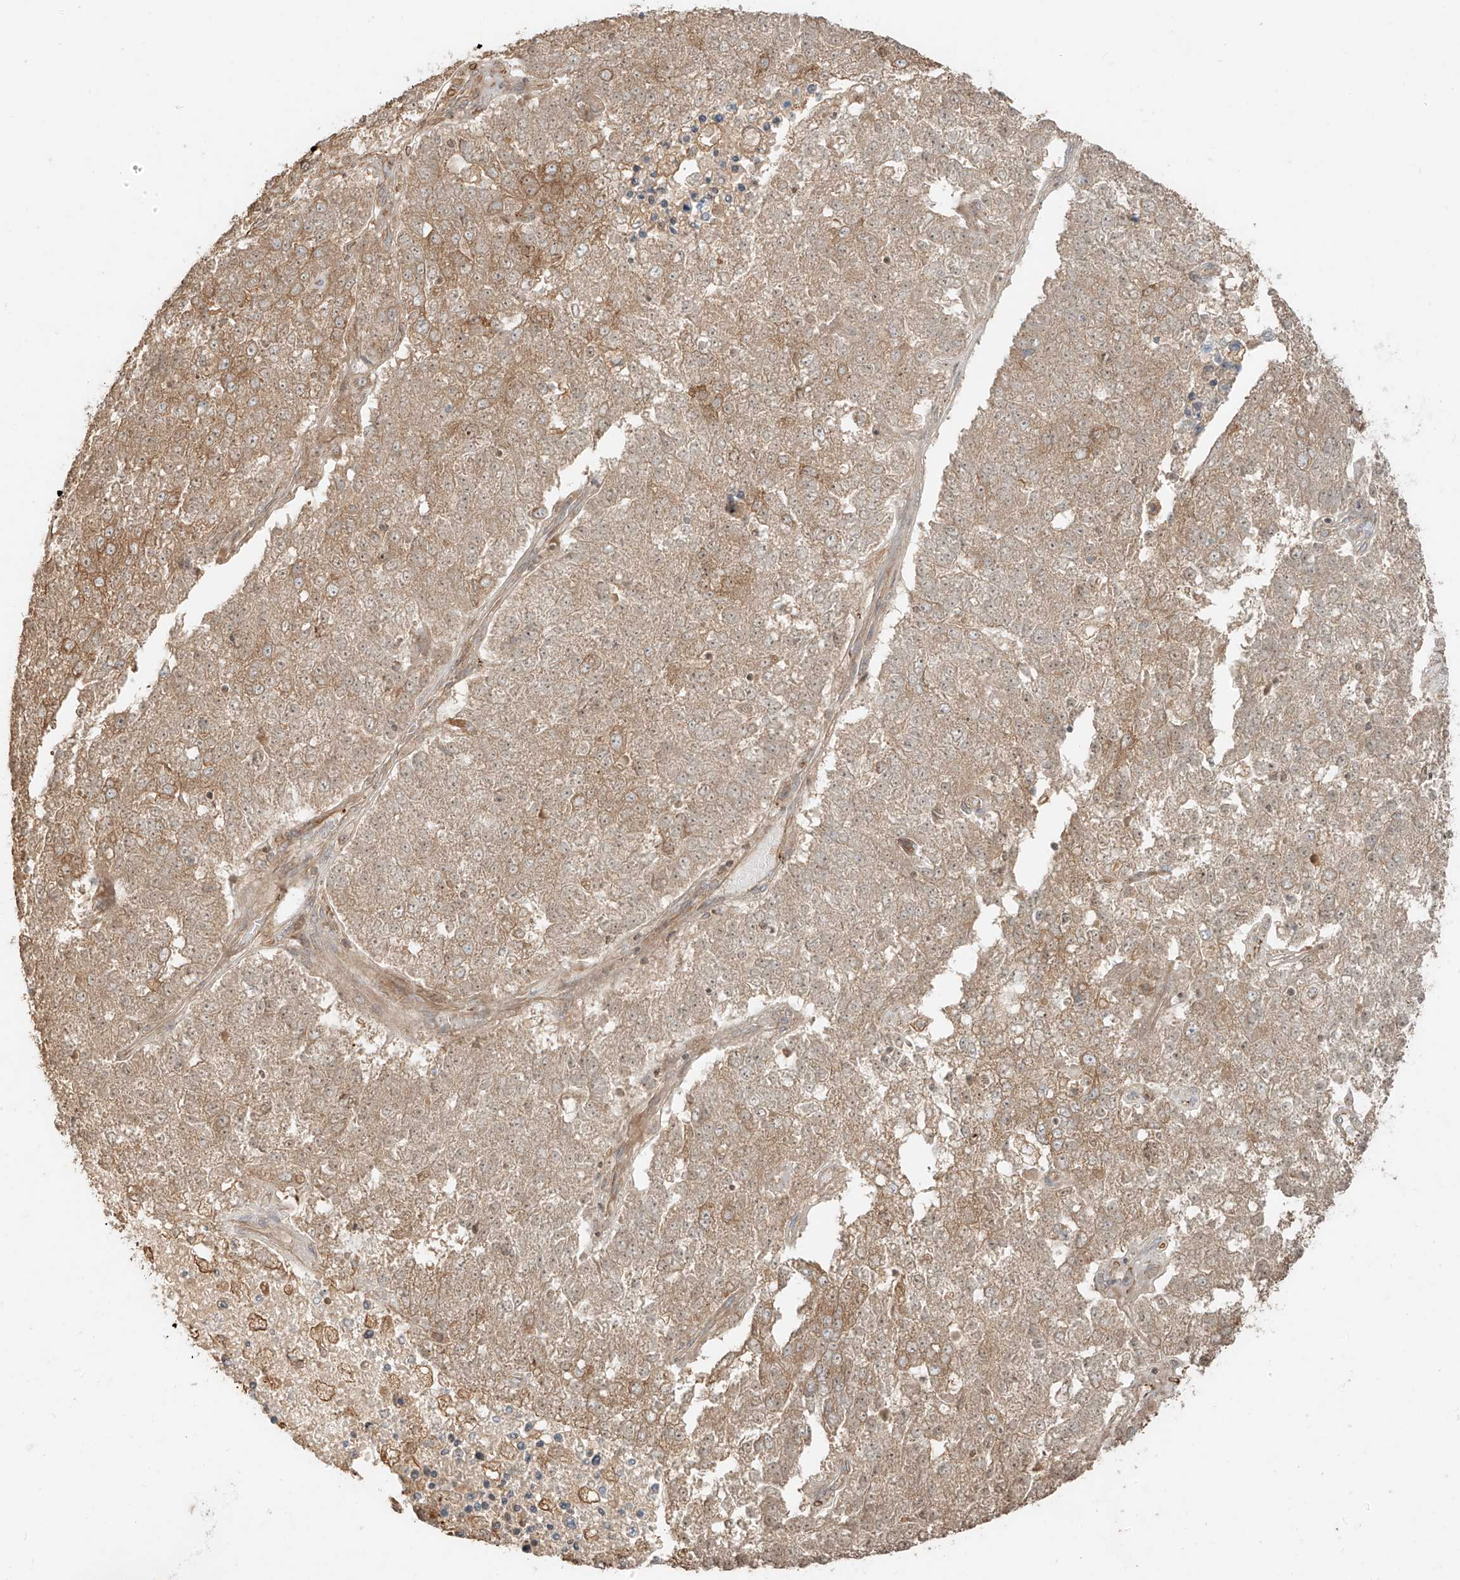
{"staining": {"intensity": "moderate", "quantity": ">75%", "location": "cytoplasmic/membranous"}, "tissue": "pancreatic cancer", "cell_type": "Tumor cells", "image_type": "cancer", "snomed": [{"axis": "morphology", "description": "Adenocarcinoma, NOS"}, {"axis": "topography", "description": "Pancreas"}], "caption": "Brown immunohistochemical staining in pancreatic cancer (adenocarcinoma) displays moderate cytoplasmic/membranous positivity in about >75% of tumor cells.", "gene": "ANKZF1", "patient": {"sex": "female", "age": 61}}